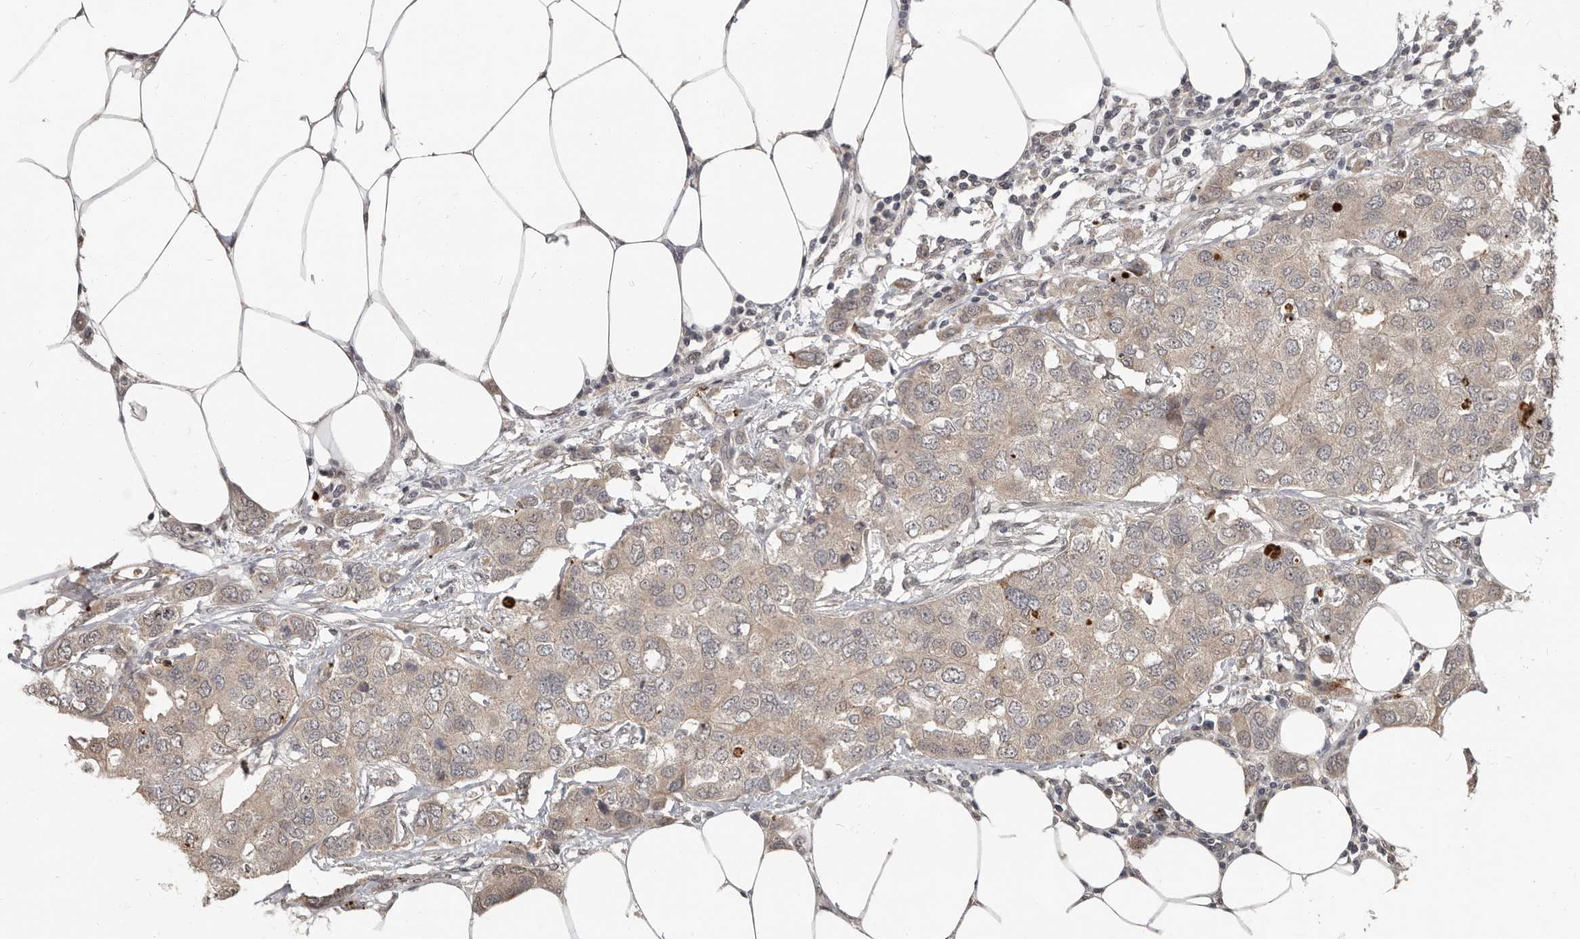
{"staining": {"intensity": "weak", "quantity": "<25%", "location": "cytoplasmic/membranous"}, "tissue": "breast cancer", "cell_type": "Tumor cells", "image_type": "cancer", "snomed": [{"axis": "morphology", "description": "Duct carcinoma"}, {"axis": "topography", "description": "Breast"}], "caption": "Tumor cells show no significant positivity in breast cancer (invasive ductal carcinoma).", "gene": "APOL6", "patient": {"sex": "female", "age": 50}}